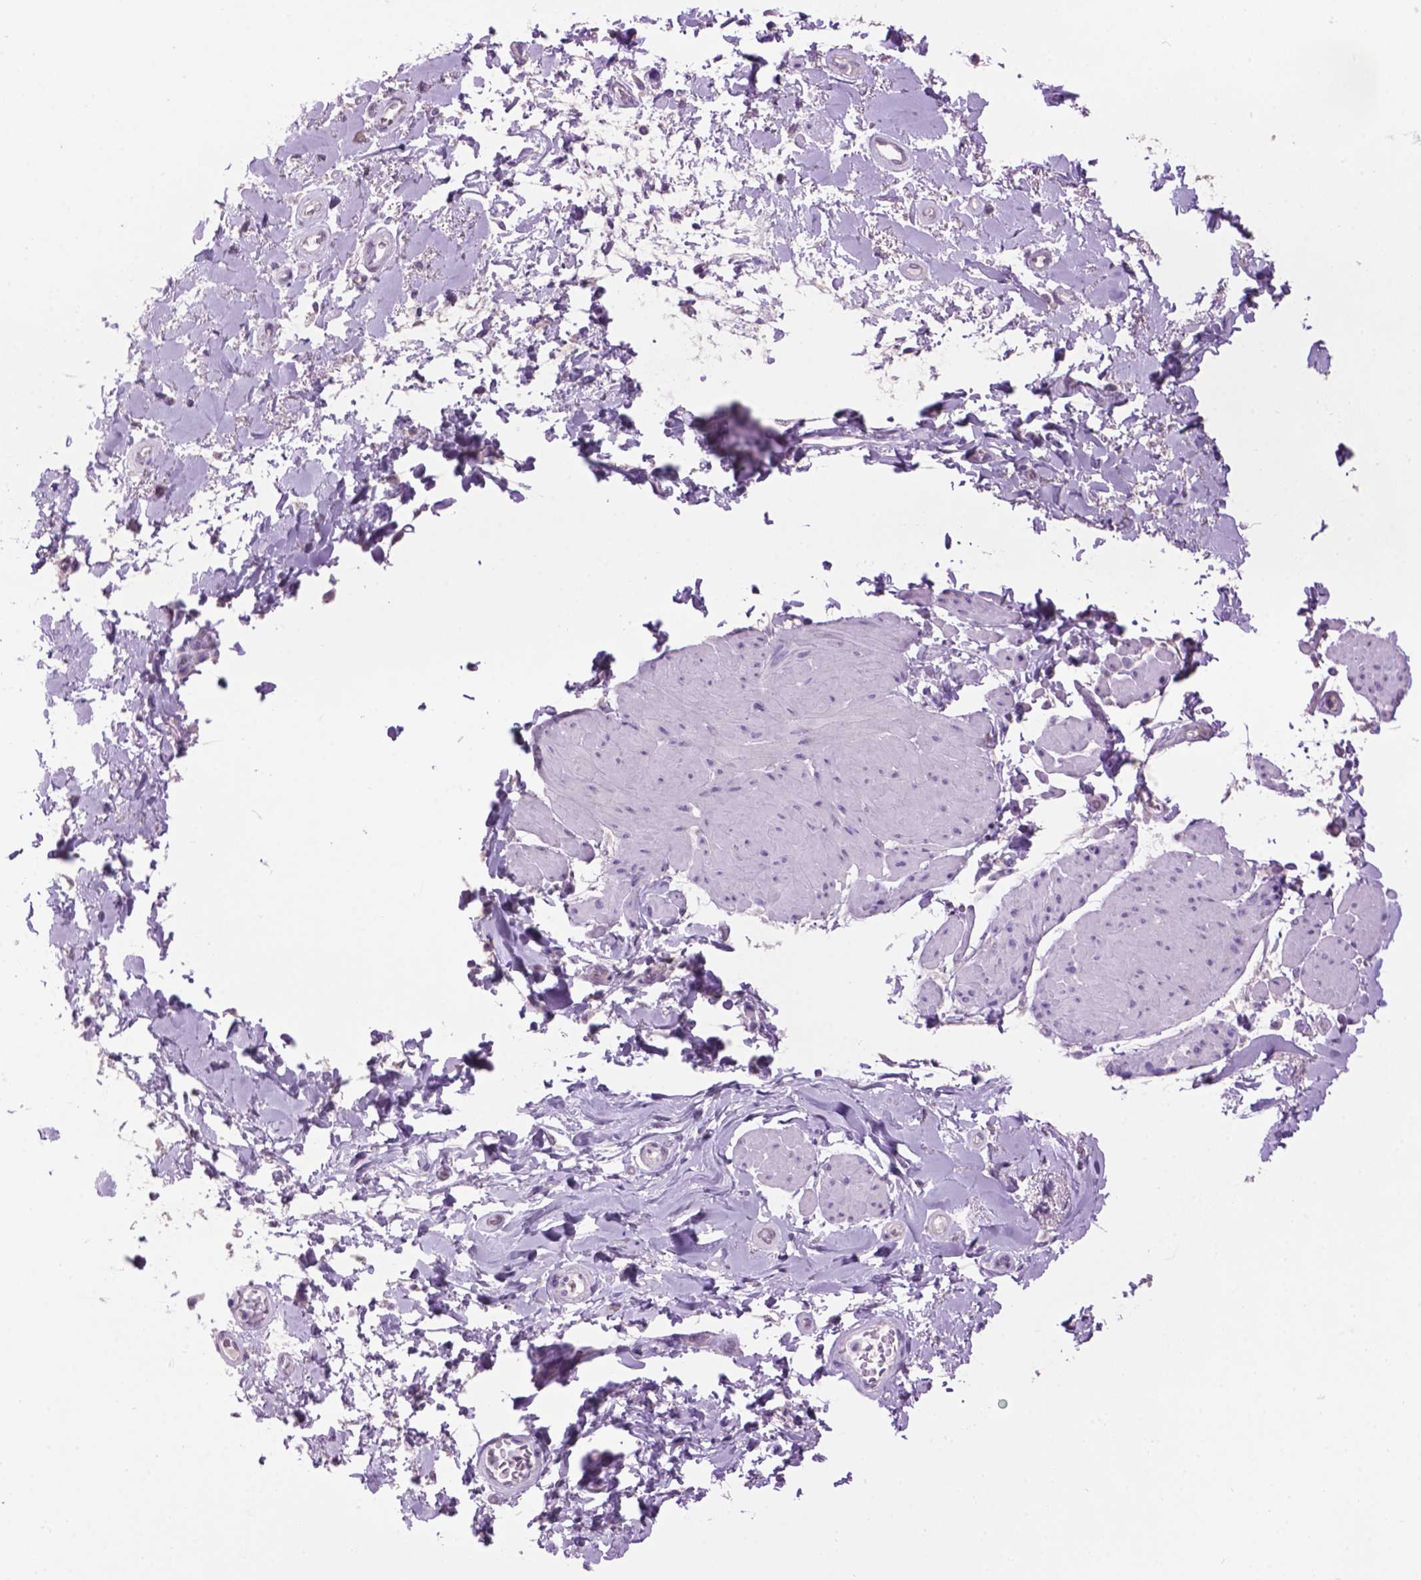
{"staining": {"intensity": "moderate", "quantity": "<25%", "location": "cytoplasmic/membranous"}, "tissue": "adipose tissue", "cell_type": "Adipocytes", "image_type": "normal", "snomed": [{"axis": "morphology", "description": "Normal tissue, NOS"}, {"axis": "topography", "description": "Urinary bladder"}, {"axis": "topography", "description": "Peripheral nerve tissue"}], "caption": "Brown immunohistochemical staining in unremarkable human adipose tissue demonstrates moderate cytoplasmic/membranous staining in approximately <25% of adipocytes. Nuclei are stained in blue.", "gene": "CRYBA4", "patient": {"sex": "female", "age": 60}}